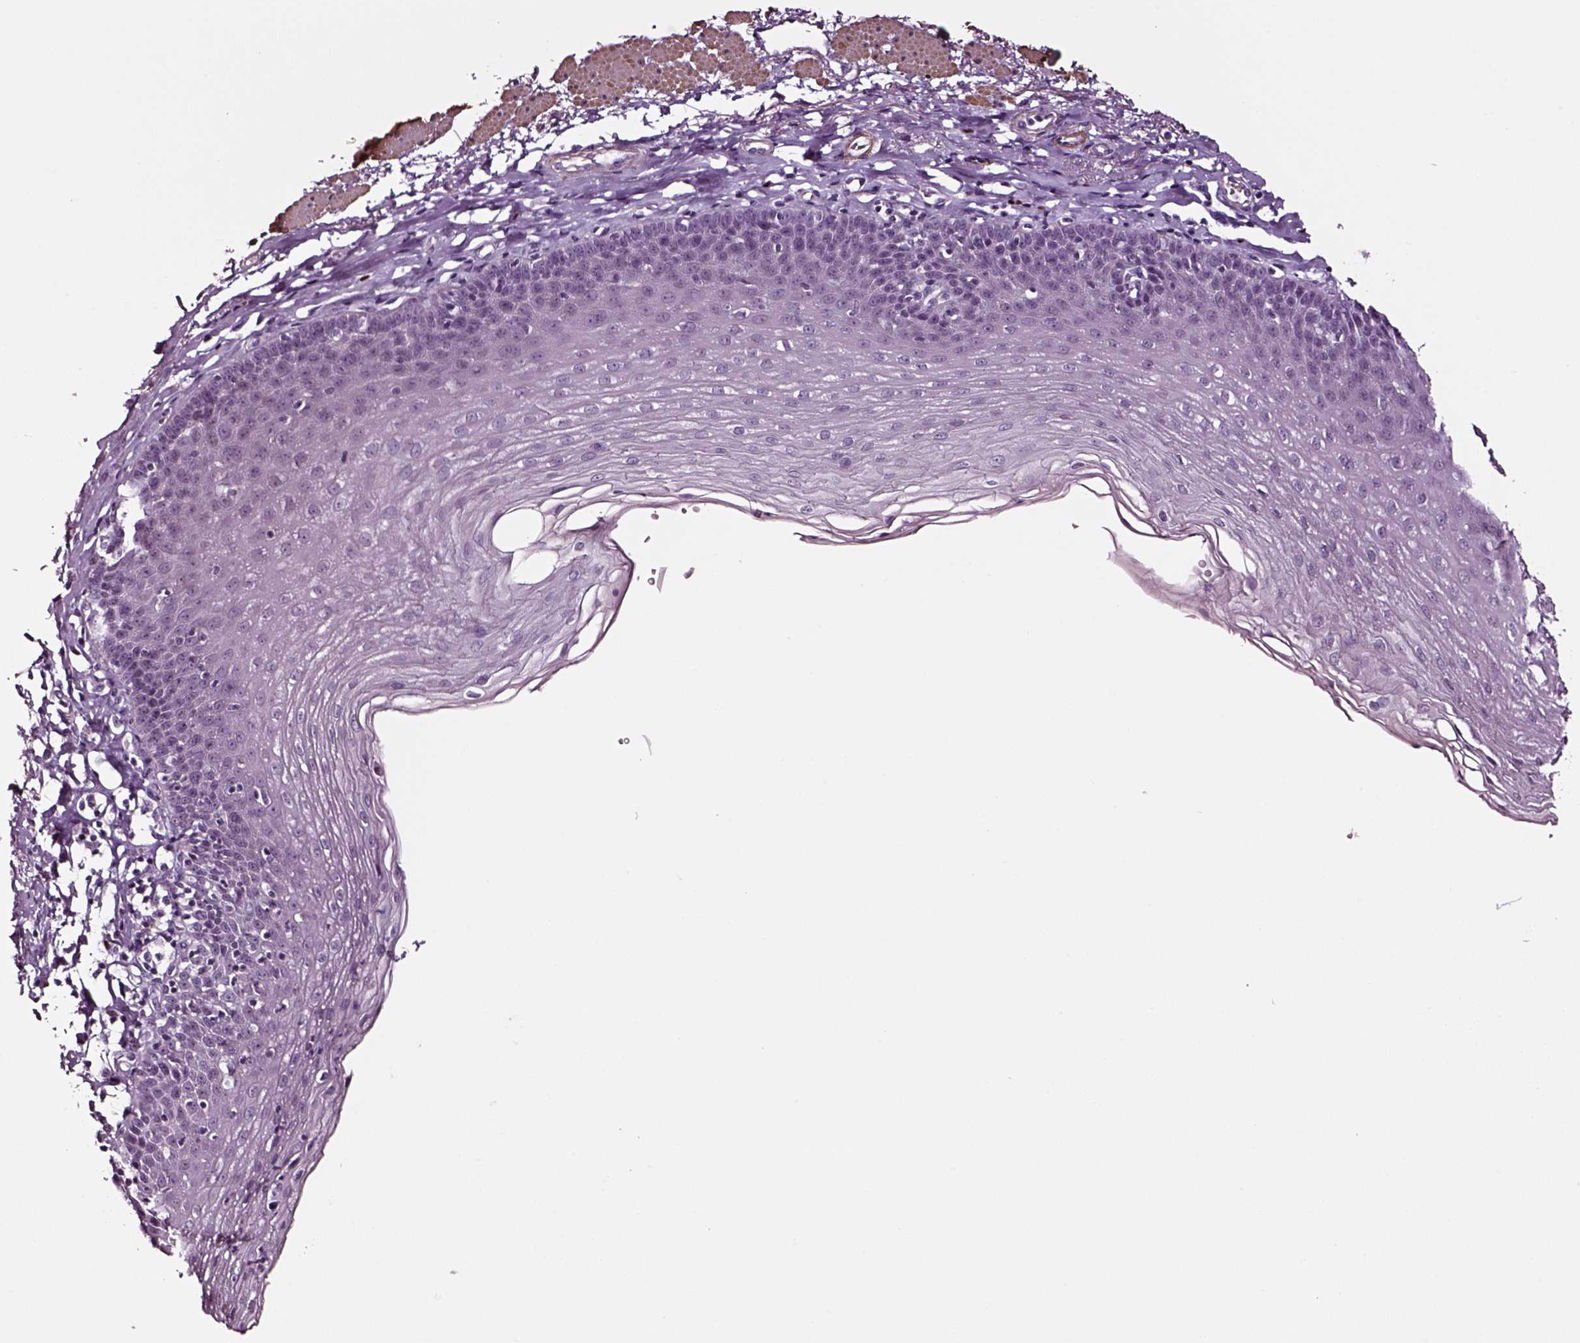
{"staining": {"intensity": "negative", "quantity": "none", "location": "none"}, "tissue": "esophagus", "cell_type": "Squamous epithelial cells", "image_type": "normal", "snomed": [{"axis": "morphology", "description": "Normal tissue, NOS"}, {"axis": "topography", "description": "Esophagus"}], "caption": "Protein analysis of unremarkable esophagus reveals no significant expression in squamous epithelial cells.", "gene": "SOX10", "patient": {"sex": "female", "age": 81}}